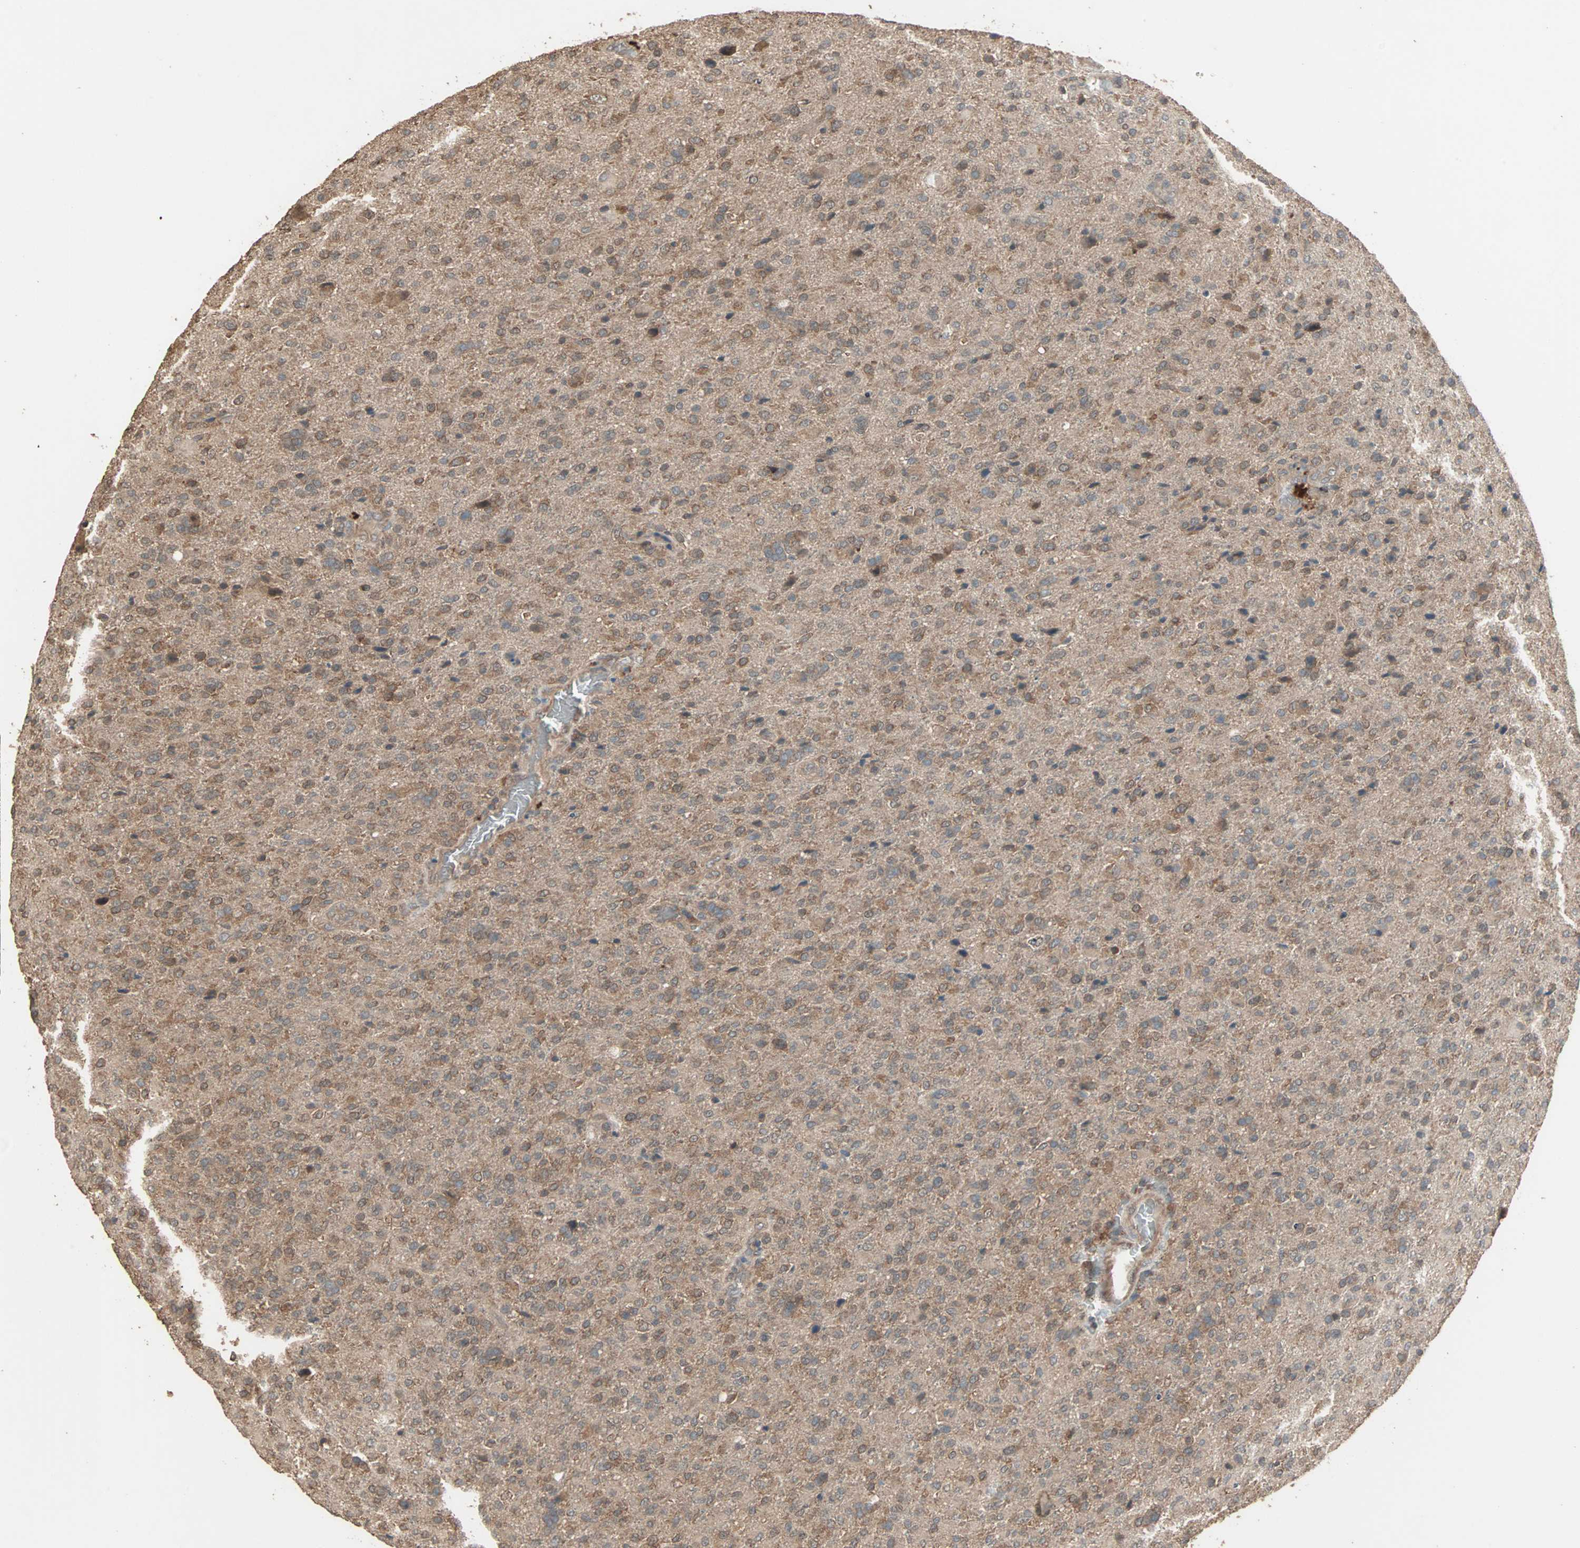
{"staining": {"intensity": "moderate", "quantity": ">75%", "location": "cytoplasmic/membranous"}, "tissue": "glioma", "cell_type": "Tumor cells", "image_type": "cancer", "snomed": [{"axis": "morphology", "description": "Glioma, malignant, High grade"}, {"axis": "topography", "description": "Brain"}], "caption": "Protein expression analysis of human malignant glioma (high-grade) reveals moderate cytoplasmic/membranous positivity in about >75% of tumor cells.", "gene": "UBAC1", "patient": {"sex": "male", "age": 71}}